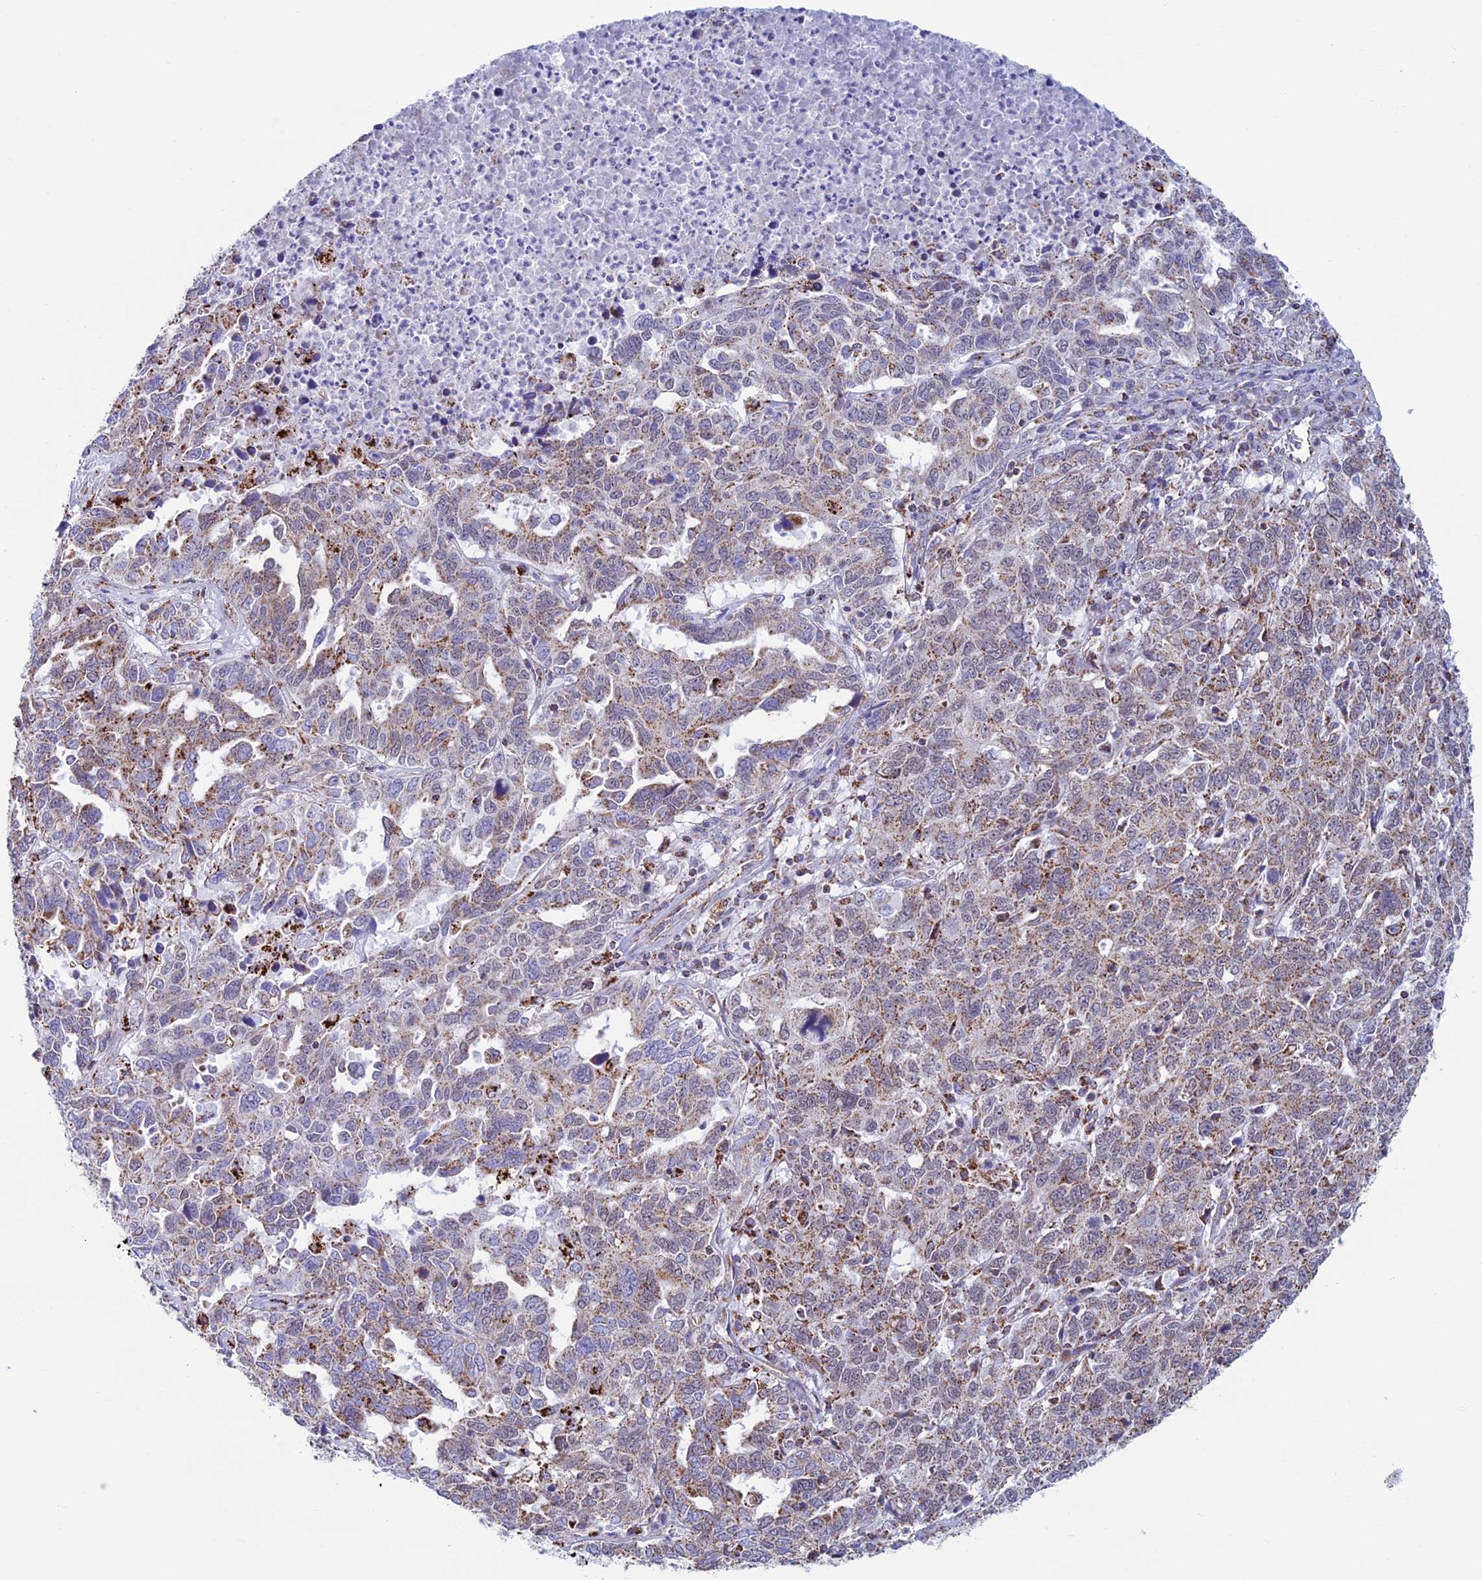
{"staining": {"intensity": "moderate", "quantity": ">75%", "location": "cytoplasmic/membranous"}, "tissue": "ovarian cancer", "cell_type": "Tumor cells", "image_type": "cancer", "snomed": [{"axis": "morphology", "description": "Carcinoma, endometroid"}, {"axis": "topography", "description": "Ovary"}], "caption": "Ovarian cancer stained for a protein (brown) shows moderate cytoplasmic/membranous positive expression in about >75% of tumor cells.", "gene": "ZNG1B", "patient": {"sex": "female", "age": 62}}